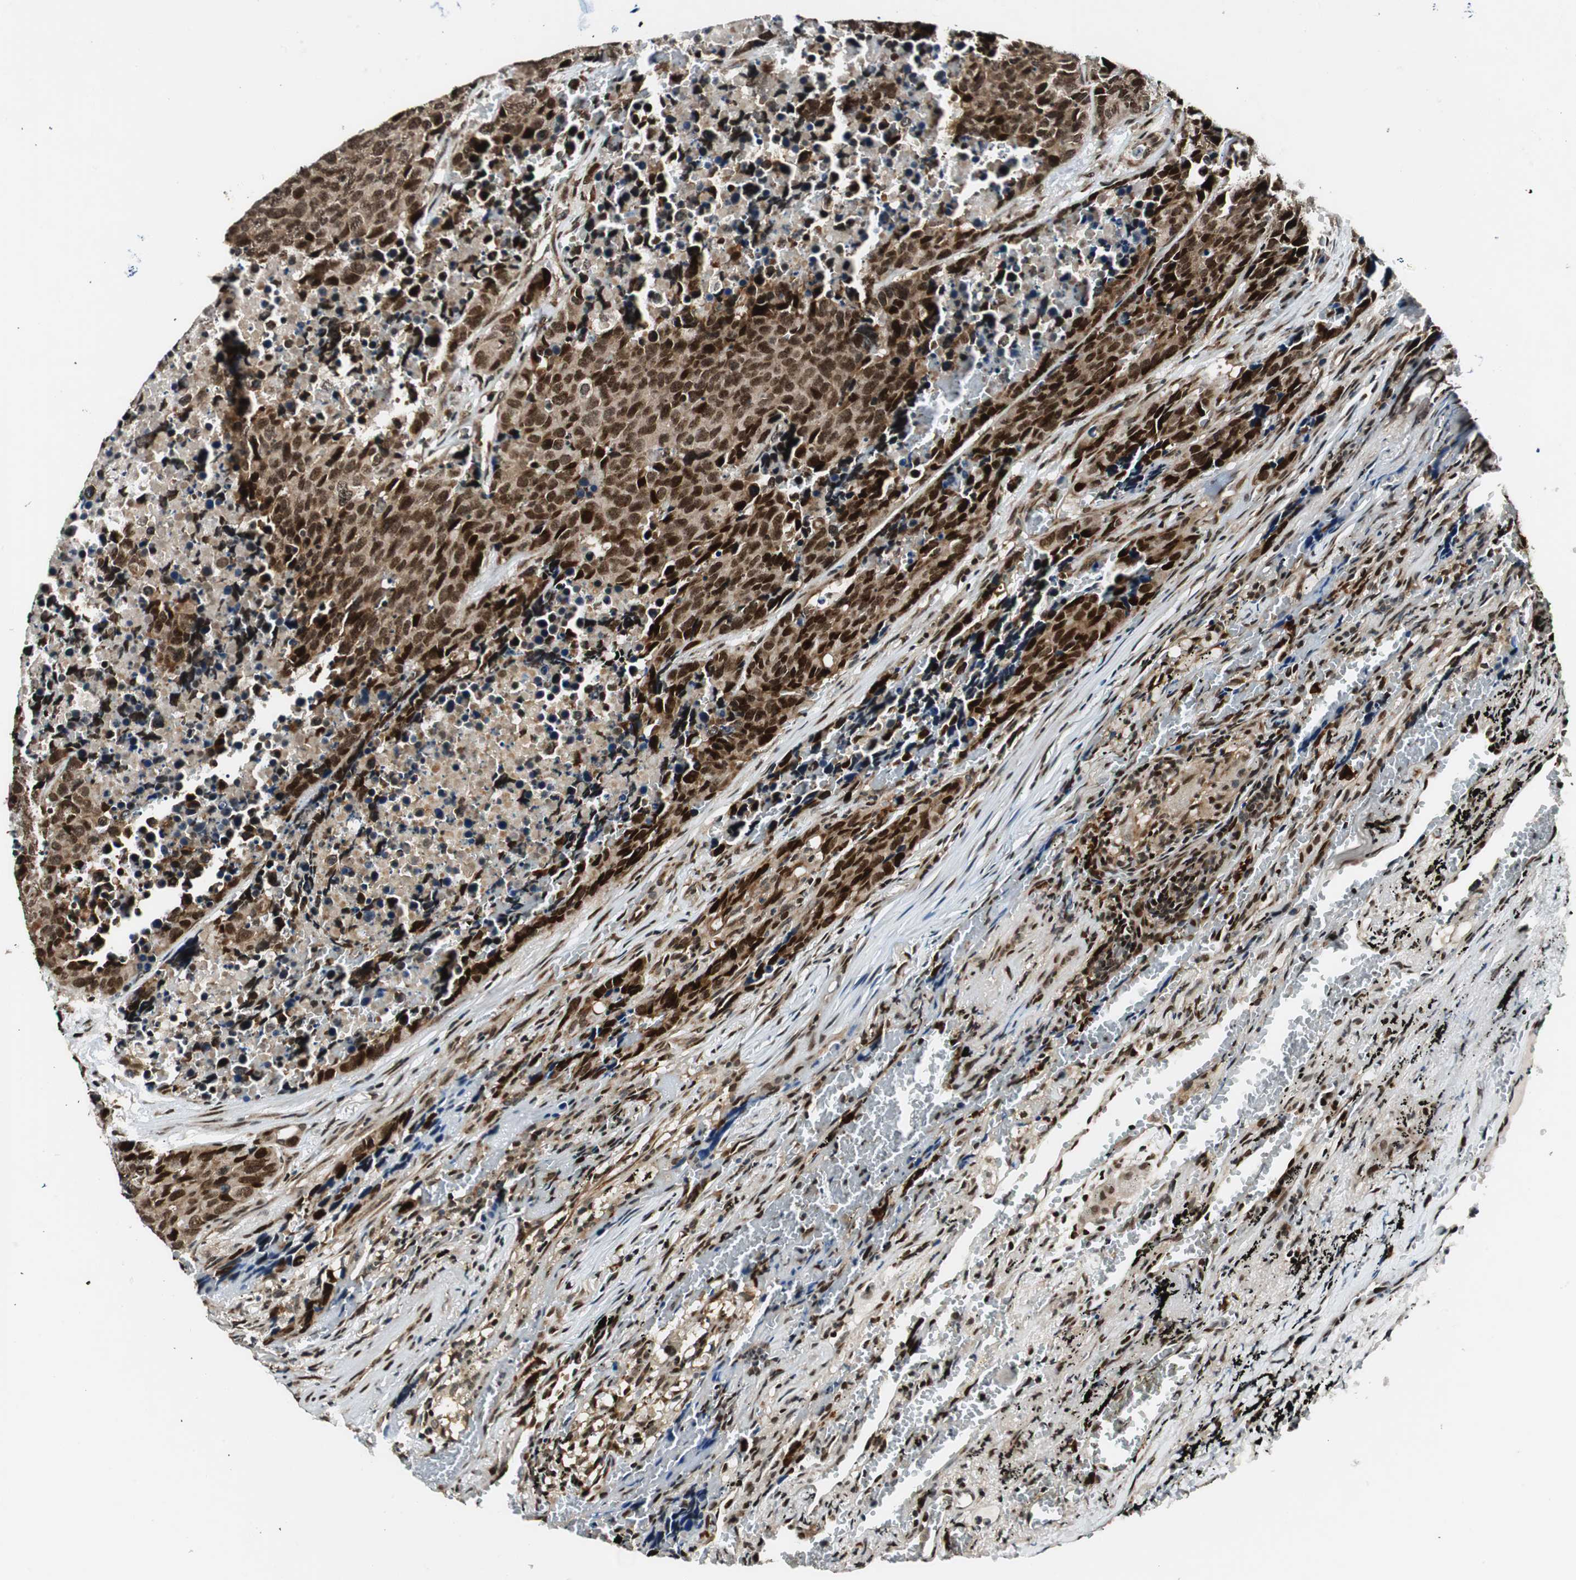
{"staining": {"intensity": "strong", "quantity": ">75%", "location": "cytoplasmic/membranous,nuclear"}, "tissue": "carcinoid", "cell_type": "Tumor cells", "image_type": "cancer", "snomed": [{"axis": "morphology", "description": "Carcinoid, malignant, NOS"}, {"axis": "topography", "description": "Lung"}], "caption": "High-power microscopy captured an IHC micrograph of carcinoid, revealing strong cytoplasmic/membranous and nuclear expression in about >75% of tumor cells. (Stains: DAB in brown, nuclei in blue, Microscopy: brightfield microscopy at high magnification).", "gene": "RING1", "patient": {"sex": "male", "age": 60}}